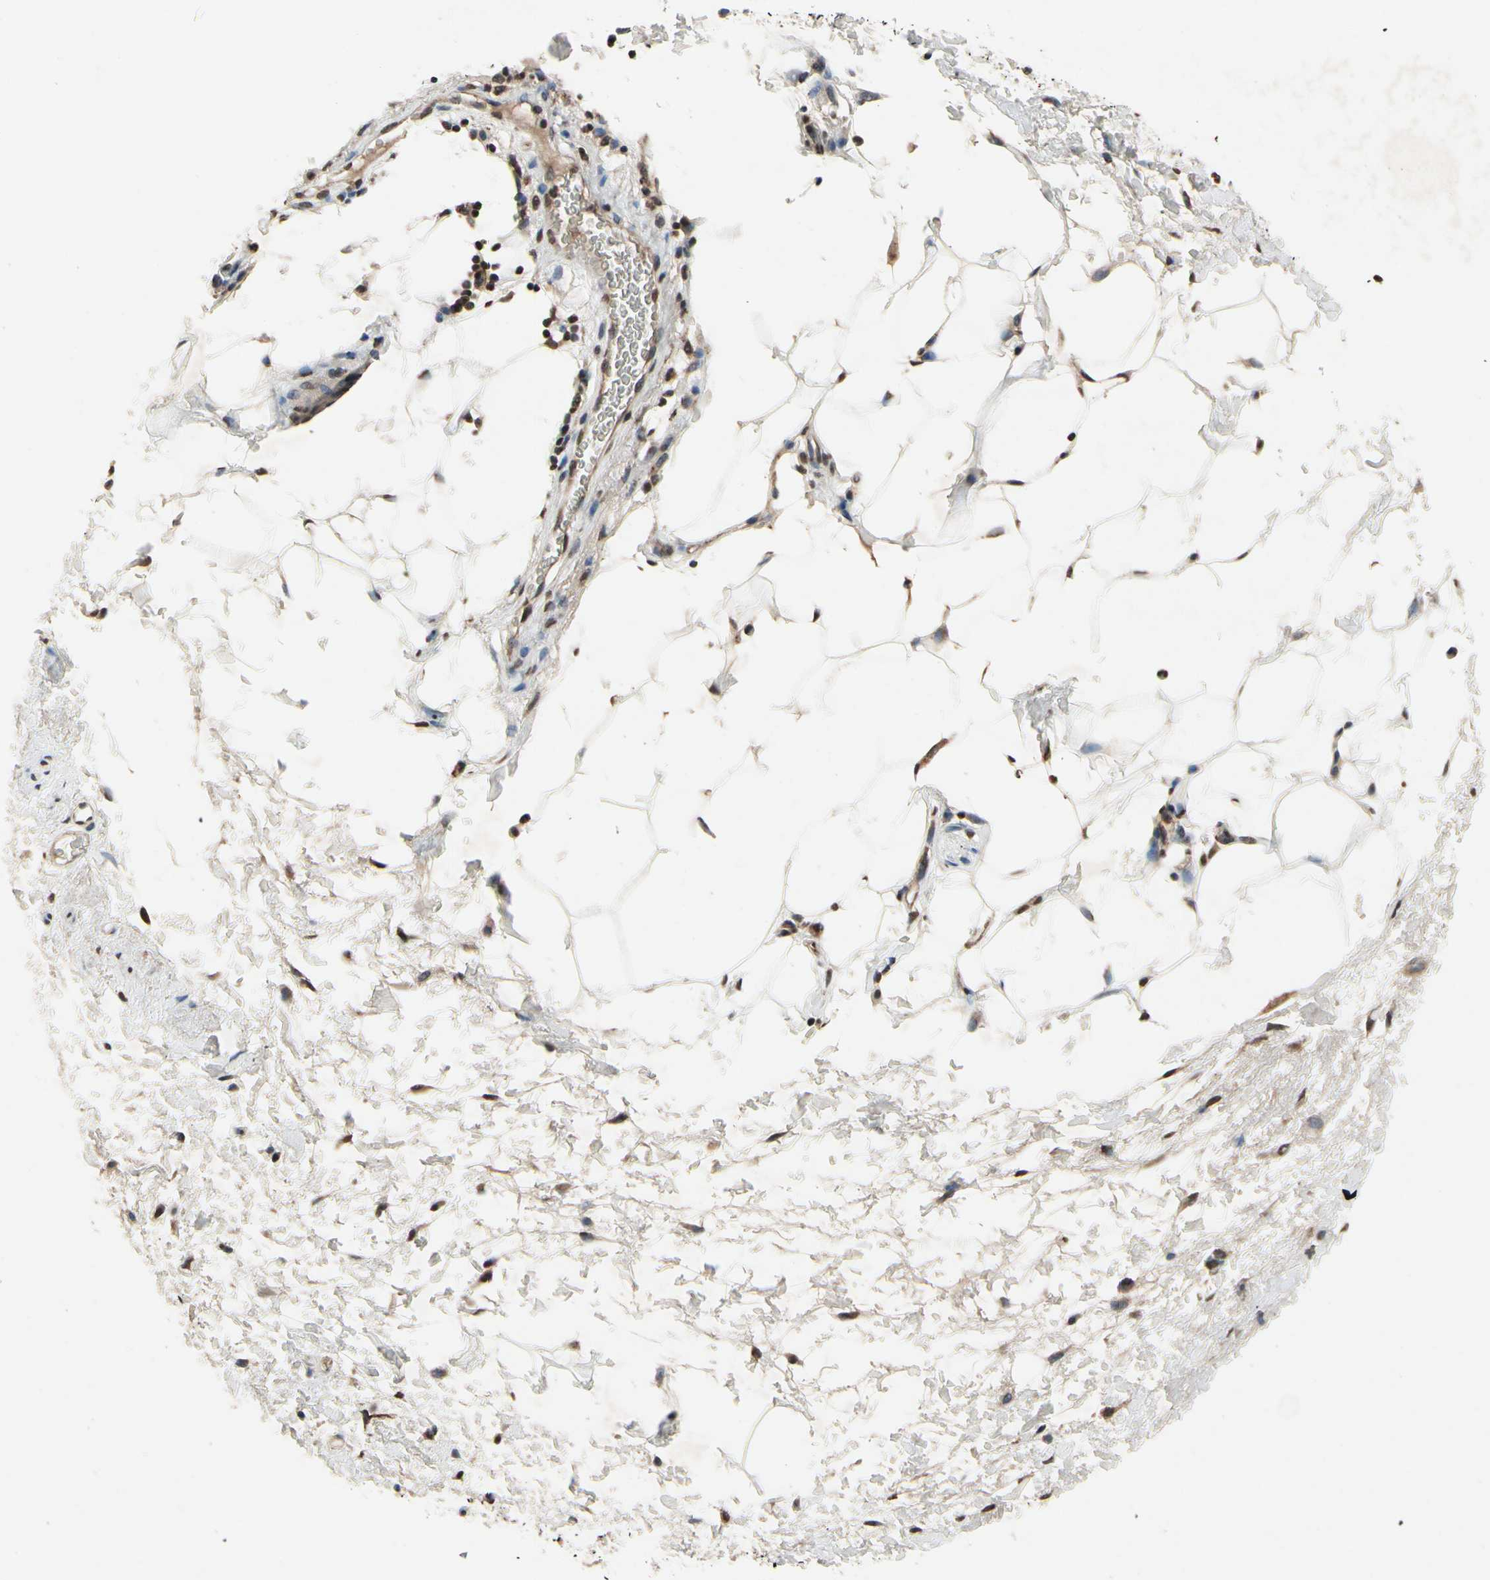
{"staining": {"intensity": "strong", "quantity": ">75%", "location": "nuclear"}, "tissue": "adipose tissue", "cell_type": "Adipocytes", "image_type": "normal", "snomed": [{"axis": "morphology", "description": "Normal tissue, NOS"}, {"axis": "topography", "description": "Soft tissue"}, {"axis": "topography", "description": "Peripheral nerve tissue"}], "caption": "IHC micrograph of unremarkable adipose tissue: adipose tissue stained using IHC reveals high levels of strong protein expression localized specifically in the nuclear of adipocytes, appearing as a nuclear brown color.", "gene": "HIPK2", "patient": {"sex": "female", "age": 71}}